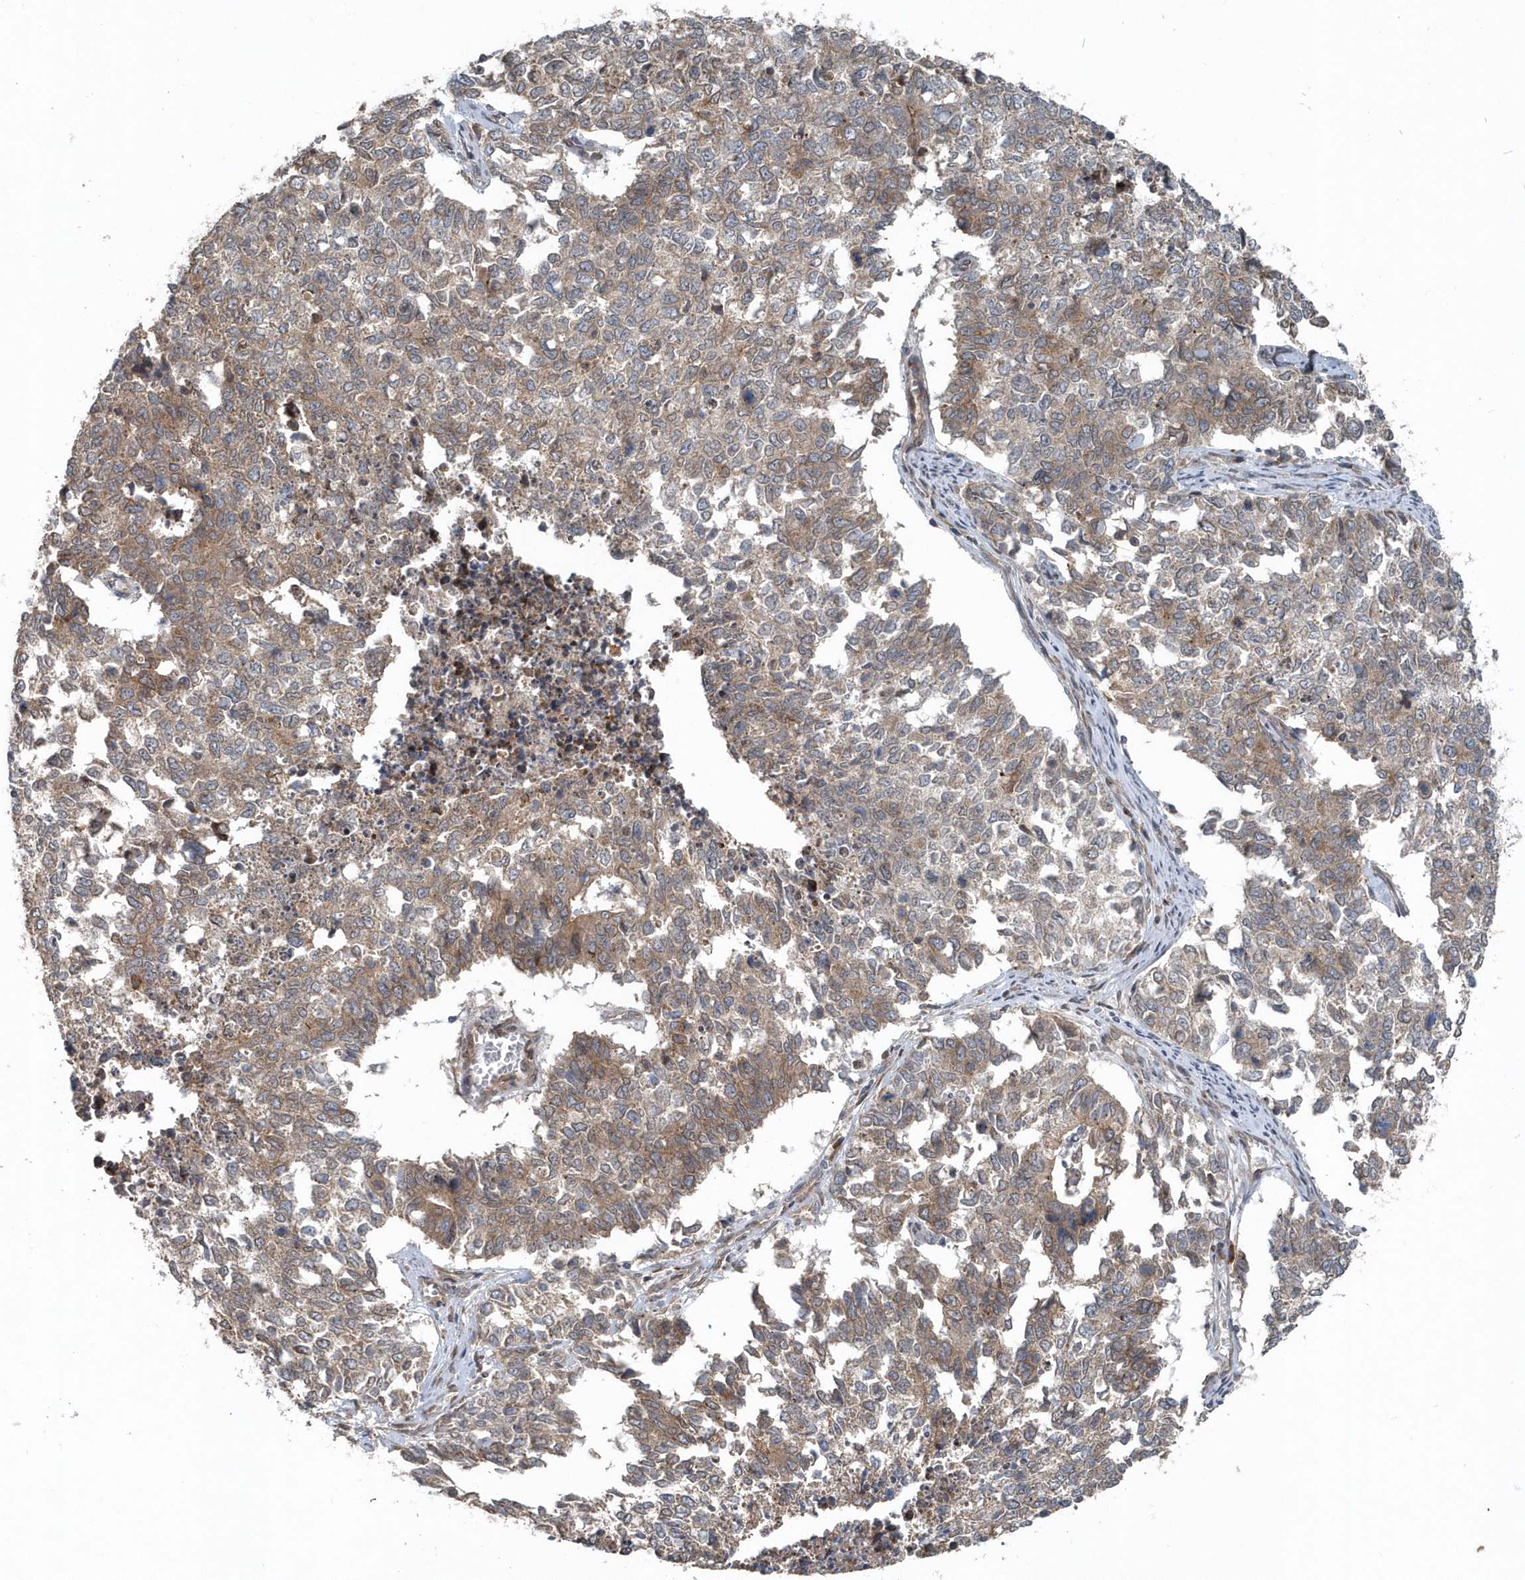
{"staining": {"intensity": "weak", "quantity": "25%-75%", "location": "cytoplasmic/membranous"}, "tissue": "cervical cancer", "cell_type": "Tumor cells", "image_type": "cancer", "snomed": [{"axis": "morphology", "description": "Squamous cell carcinoma, NOS"}, {"axis": "topography", "description": "Cervix"}], "caption": "Immunohistochemistry (IHC) of squamous cell carcinoma (cervical) shows low levels of weak cytoplasmic/membranous expression in about 25%-75% of tumor cells.", "gene": "MCC", "patient": {"sex": "female", "age": 63}}